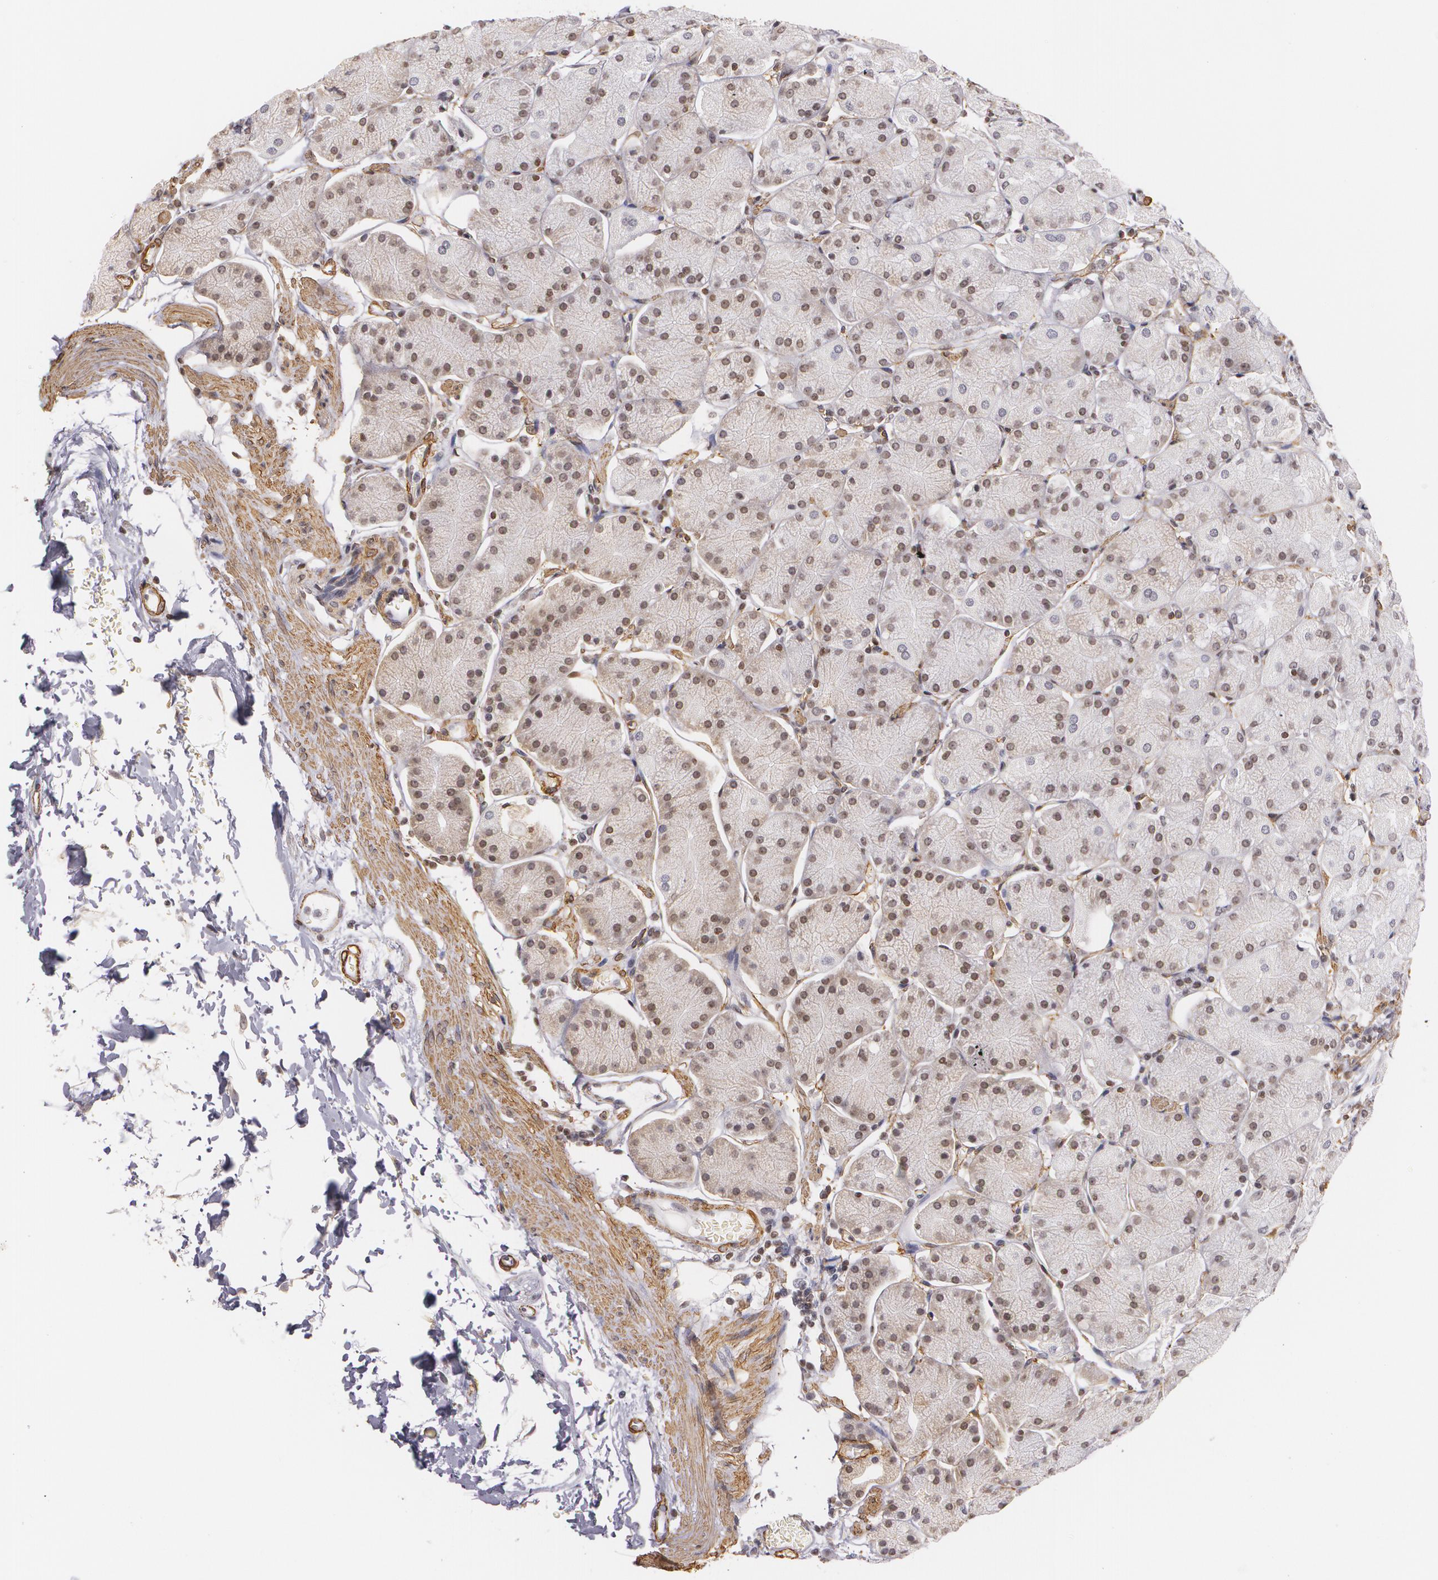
{"staining": {"intensity": "weak", "quantity": "<25%", "location": "nuclear"}, "tissue": "stomach", "cell_type": "Glandular cells", "image_type": "normal", "snomed": [{"axis": "morphology", "description": "Normal tissue, NOS"}, {"axis": "topography", "description": "Stomach, upper"}, {"axis": "topography", "description": "Stomach"}], "caption": "Protein analysis of benign stomach reveals no significant positivity in glandular cells.", "gene": "VAMP1", "patient": {"sex": "male", "age": 76}}